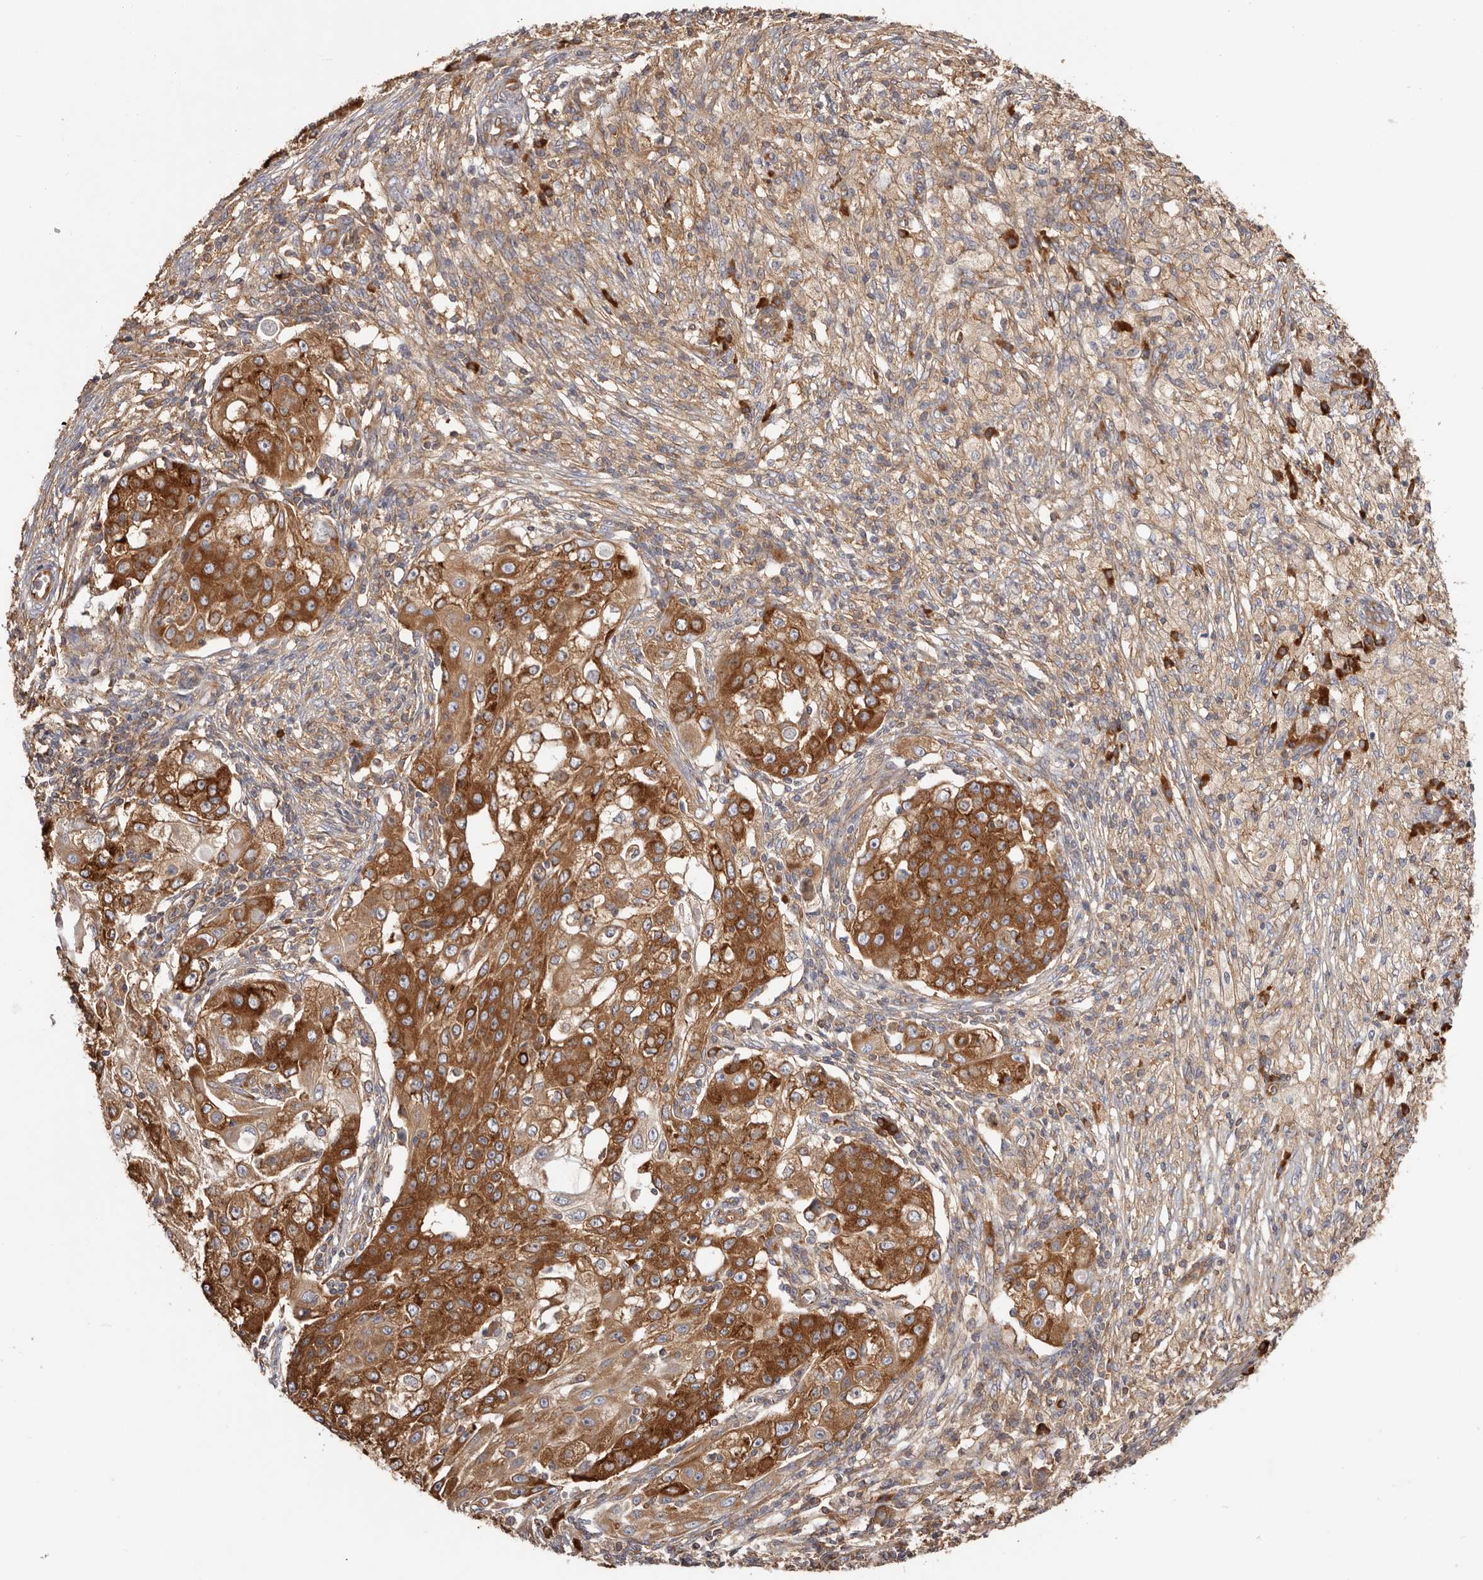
{"staining": {"intensity": "strong", "quantity": ">75%", "location": "cytoplasmic/membranous"}, "tissue": "ovarian cancer", "cell_type": "Tumor cells", "image_type": "cancer", "snomed": [{"axis": "morphology", "description": "Carcinoma, endometroid"}, {"axis": "topography", "description": "Ovary"}], "caption": "Immunohistochemistry micrograph of neoplastic tissue: human ovarian endometroid carcinoma stained using IHC shows high levels of strong protein expression localized specifically in the cytoplasmic/membranous of tumor cells, appearing as a cytoplasmic/membranous brown color.", "gene": "EPRS1", "patient": {"sex": "female", "age": 42}}